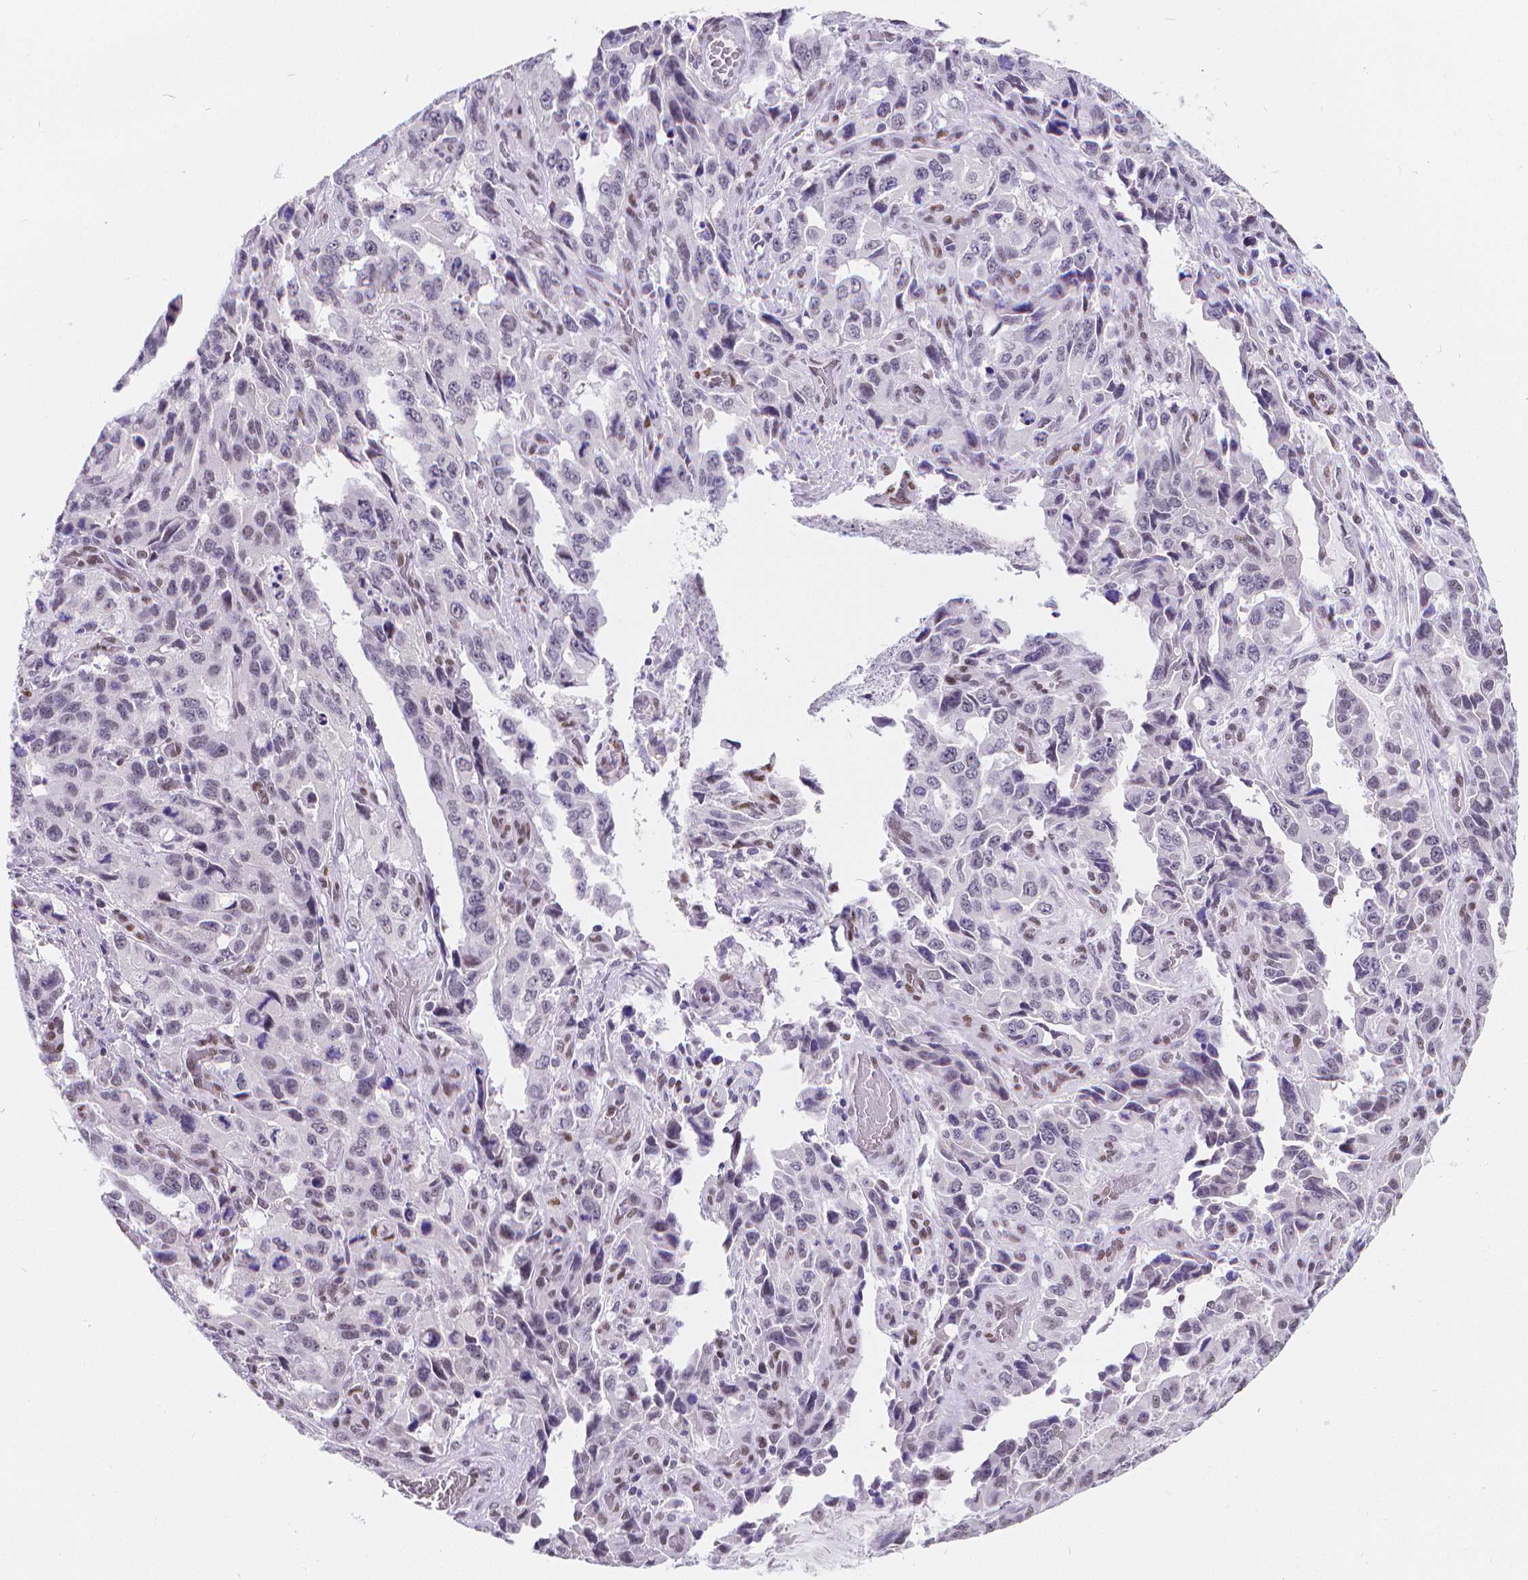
{"staining": {"intensity": "negative", "quantity": "none", "location": "none"}, "tissue": "stomach cancer", "cell_type": "Tumor cells", "image_type": "cancer", "snomed": [{"axis": "morphology", "description": "Adenocarcinoma, NOS"}, {"axis": "topography", "description": "Stomach, upper"}], "caption": "High magnification brightfield microscopy of adenocarcinoma (stomach) stained with DAB (3,3'-diaminobenzidine) (brown) and counterstained with hematoxylin (blue): tumor cells show no significant expression.", "gene": "MEF2C", "patient": {"sex": "male", "age": 85}}